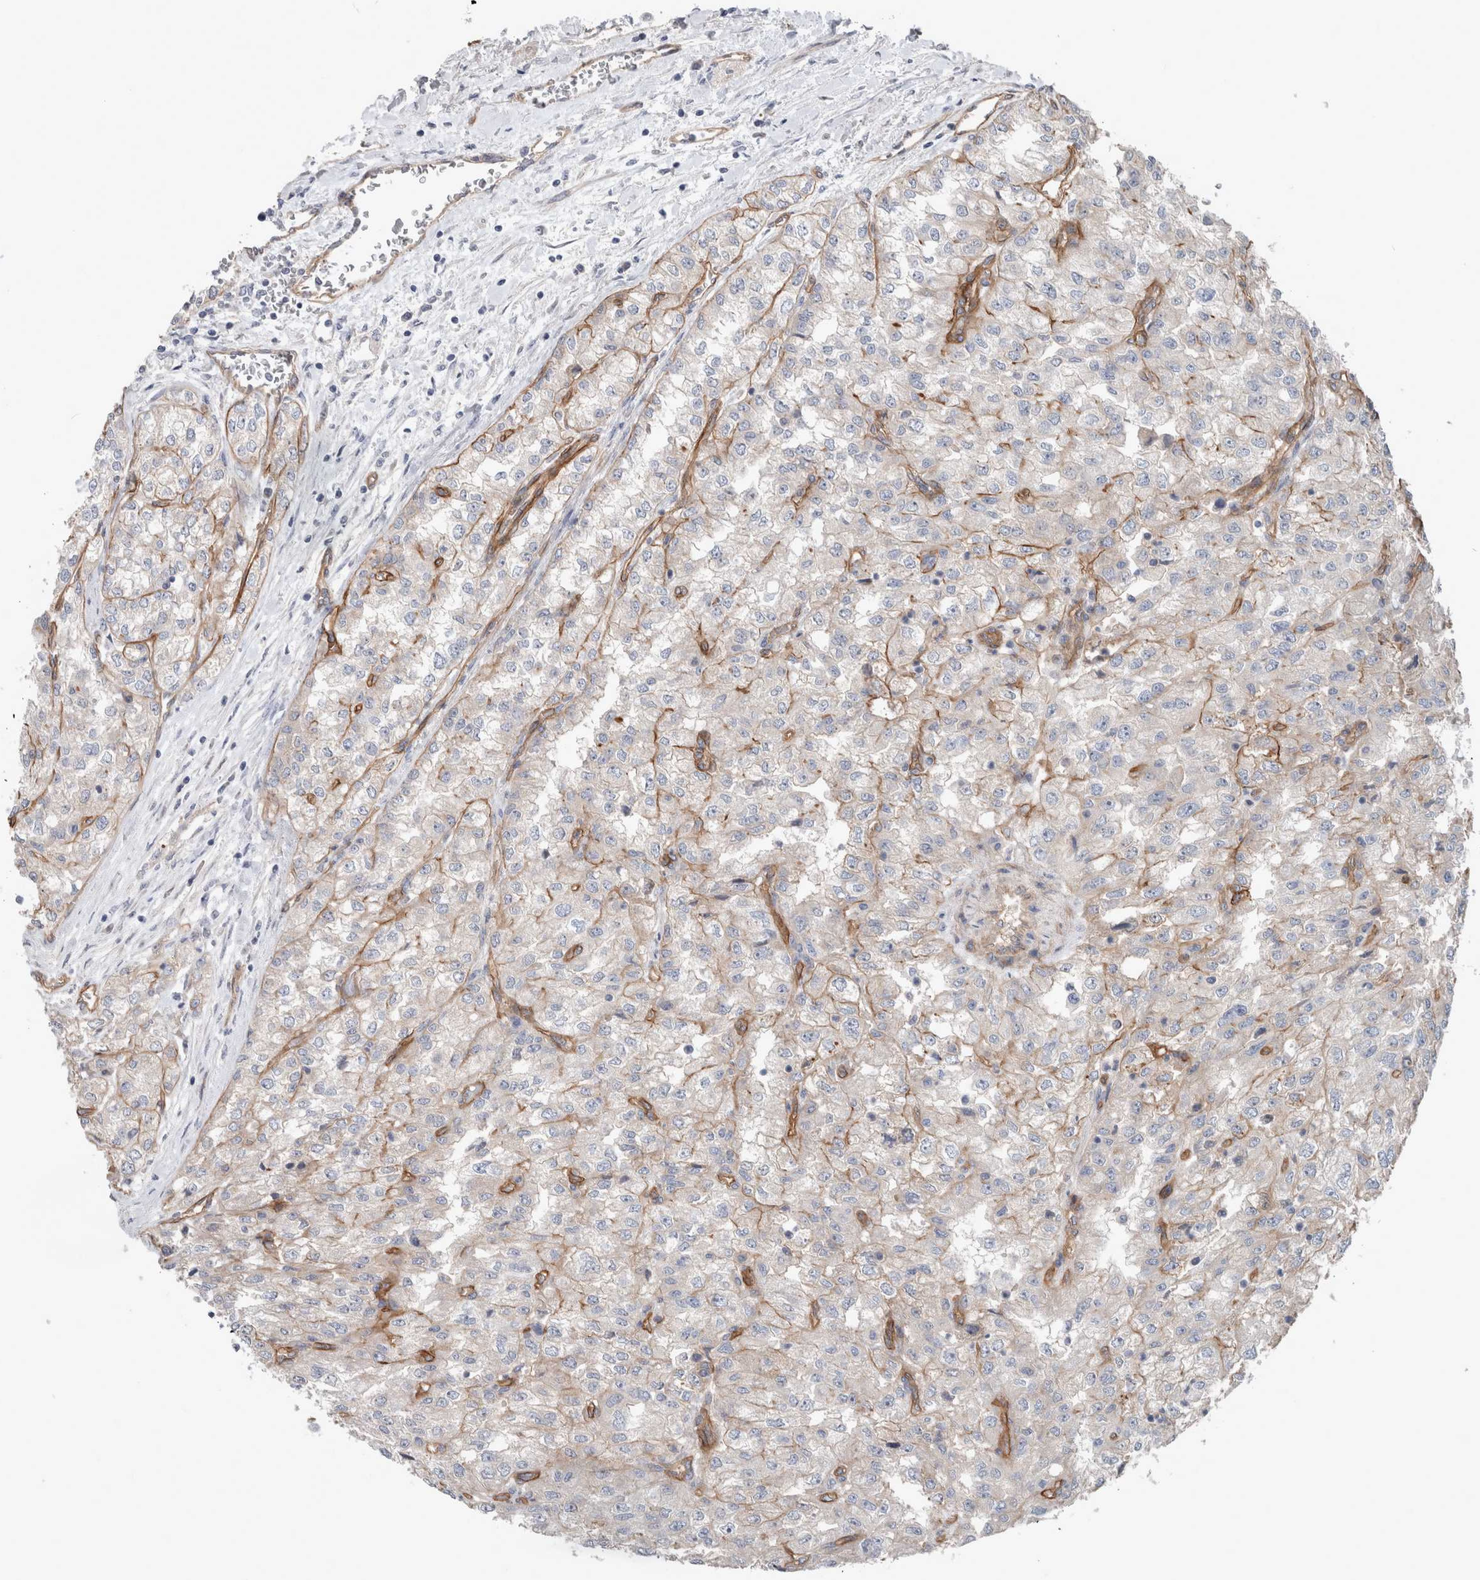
{"staining": {"intensity": "weak", "quantity": "<25%", "location": "cytoplasmic/membranous"}, "tissue": "renal cancer", "cell_type": "Tumor cells", "image_type": "cancer", "snomed": [{"axis": "morphology", "description": "Adenocarcinoma, NOS"}, {"axis": "topography", "description": "Kidney"}], "caption": "Tumor cells show no significant protein staining in renal cancer (adenocarcinoma).", "gene": "BCAM", "patient": {"sex": "female", "age": 54}}